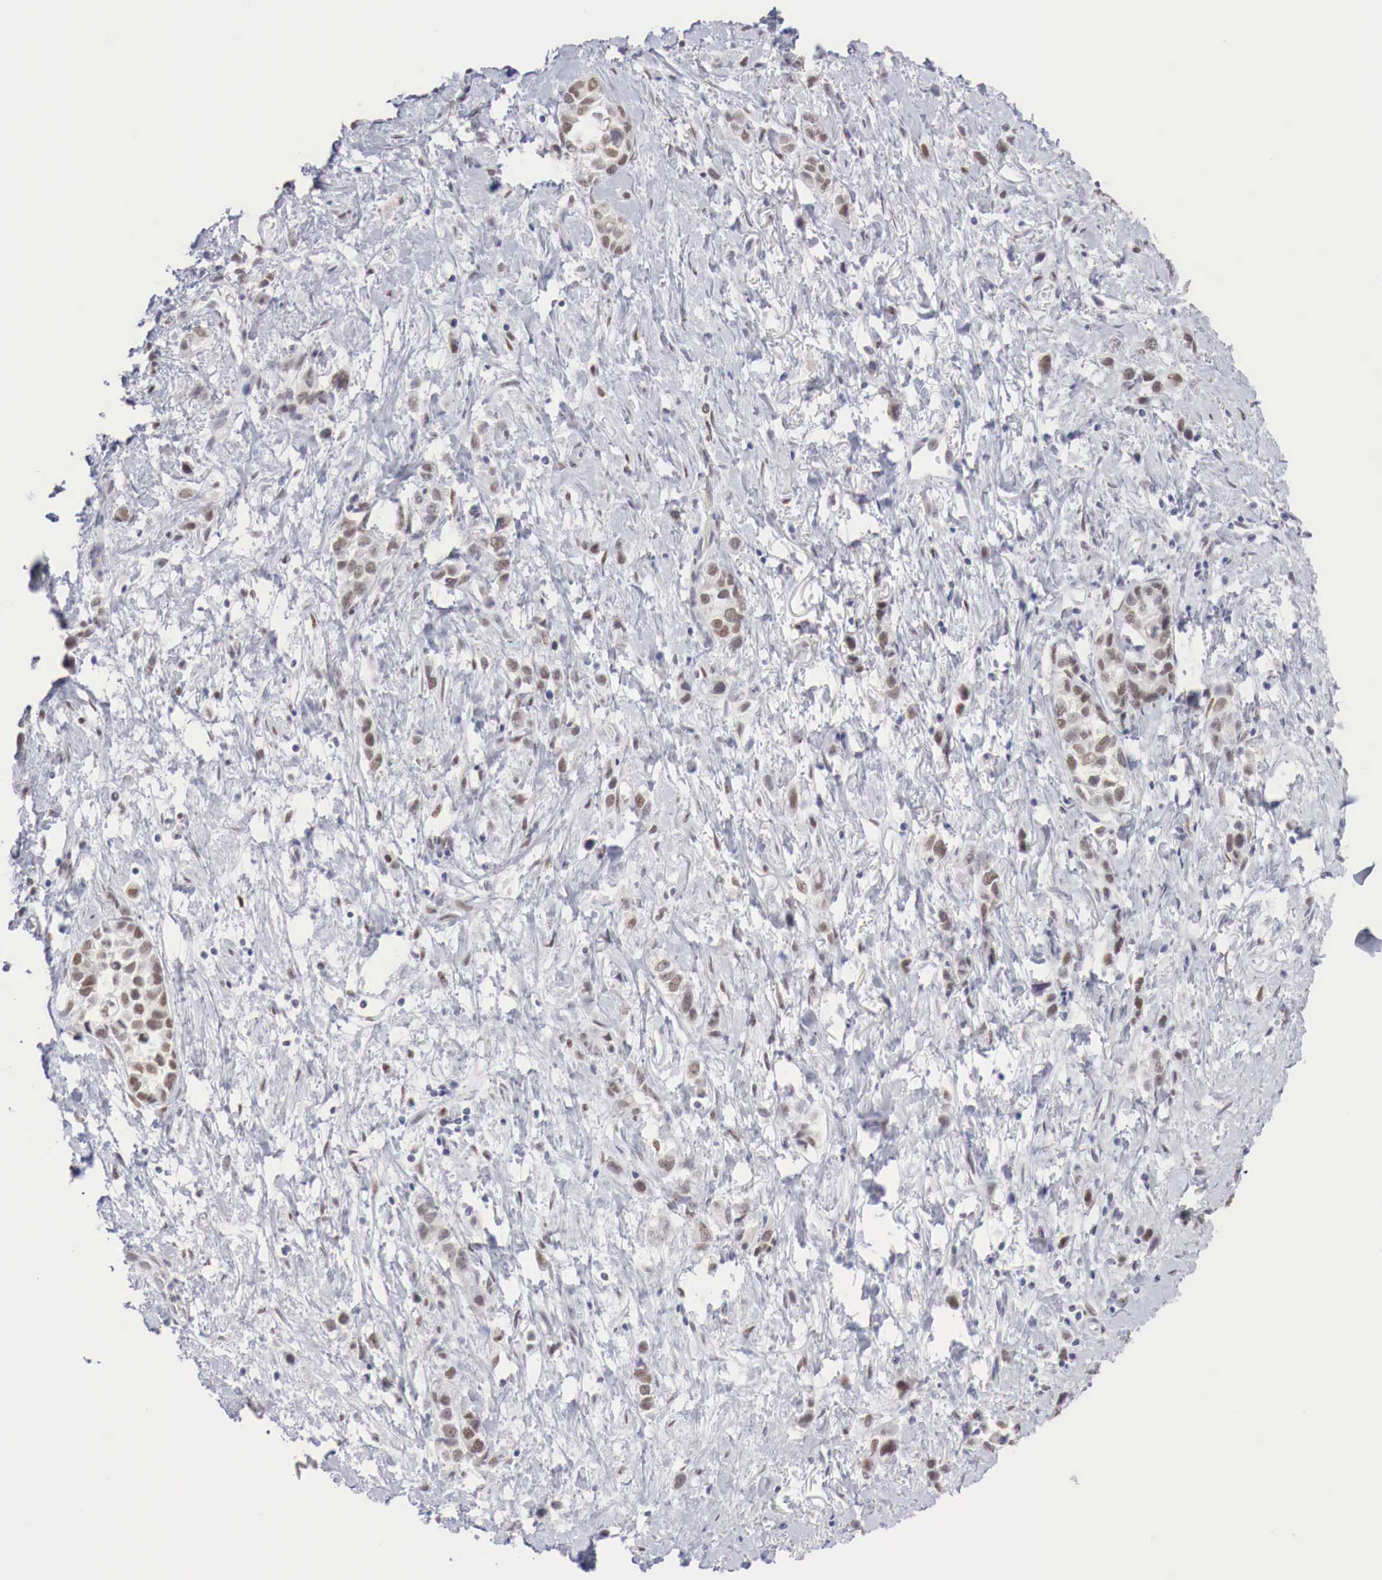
{"staining": {"intensity": "moderate", "quantity": "25%-75%", "location": "nuclear"}, "tissue": "stomach cancer", "cell_type": "Tumor cells", "image_type": "cancer", "snomed": [{"axis": "morphology", "description": "Adenocarcinoma, NOS"}, {"axis": "topography", "description": "Stomach, upper"}], "caption": "Approximately 25%-75% of tumor cells in human adenocarcinoma (stomach) demonstrate moderate nuclear protein positivity as visualized by brown immunohistochemical staining.", "gene": "FOXP2", "patient": {"sex": "male", "age": 76}}